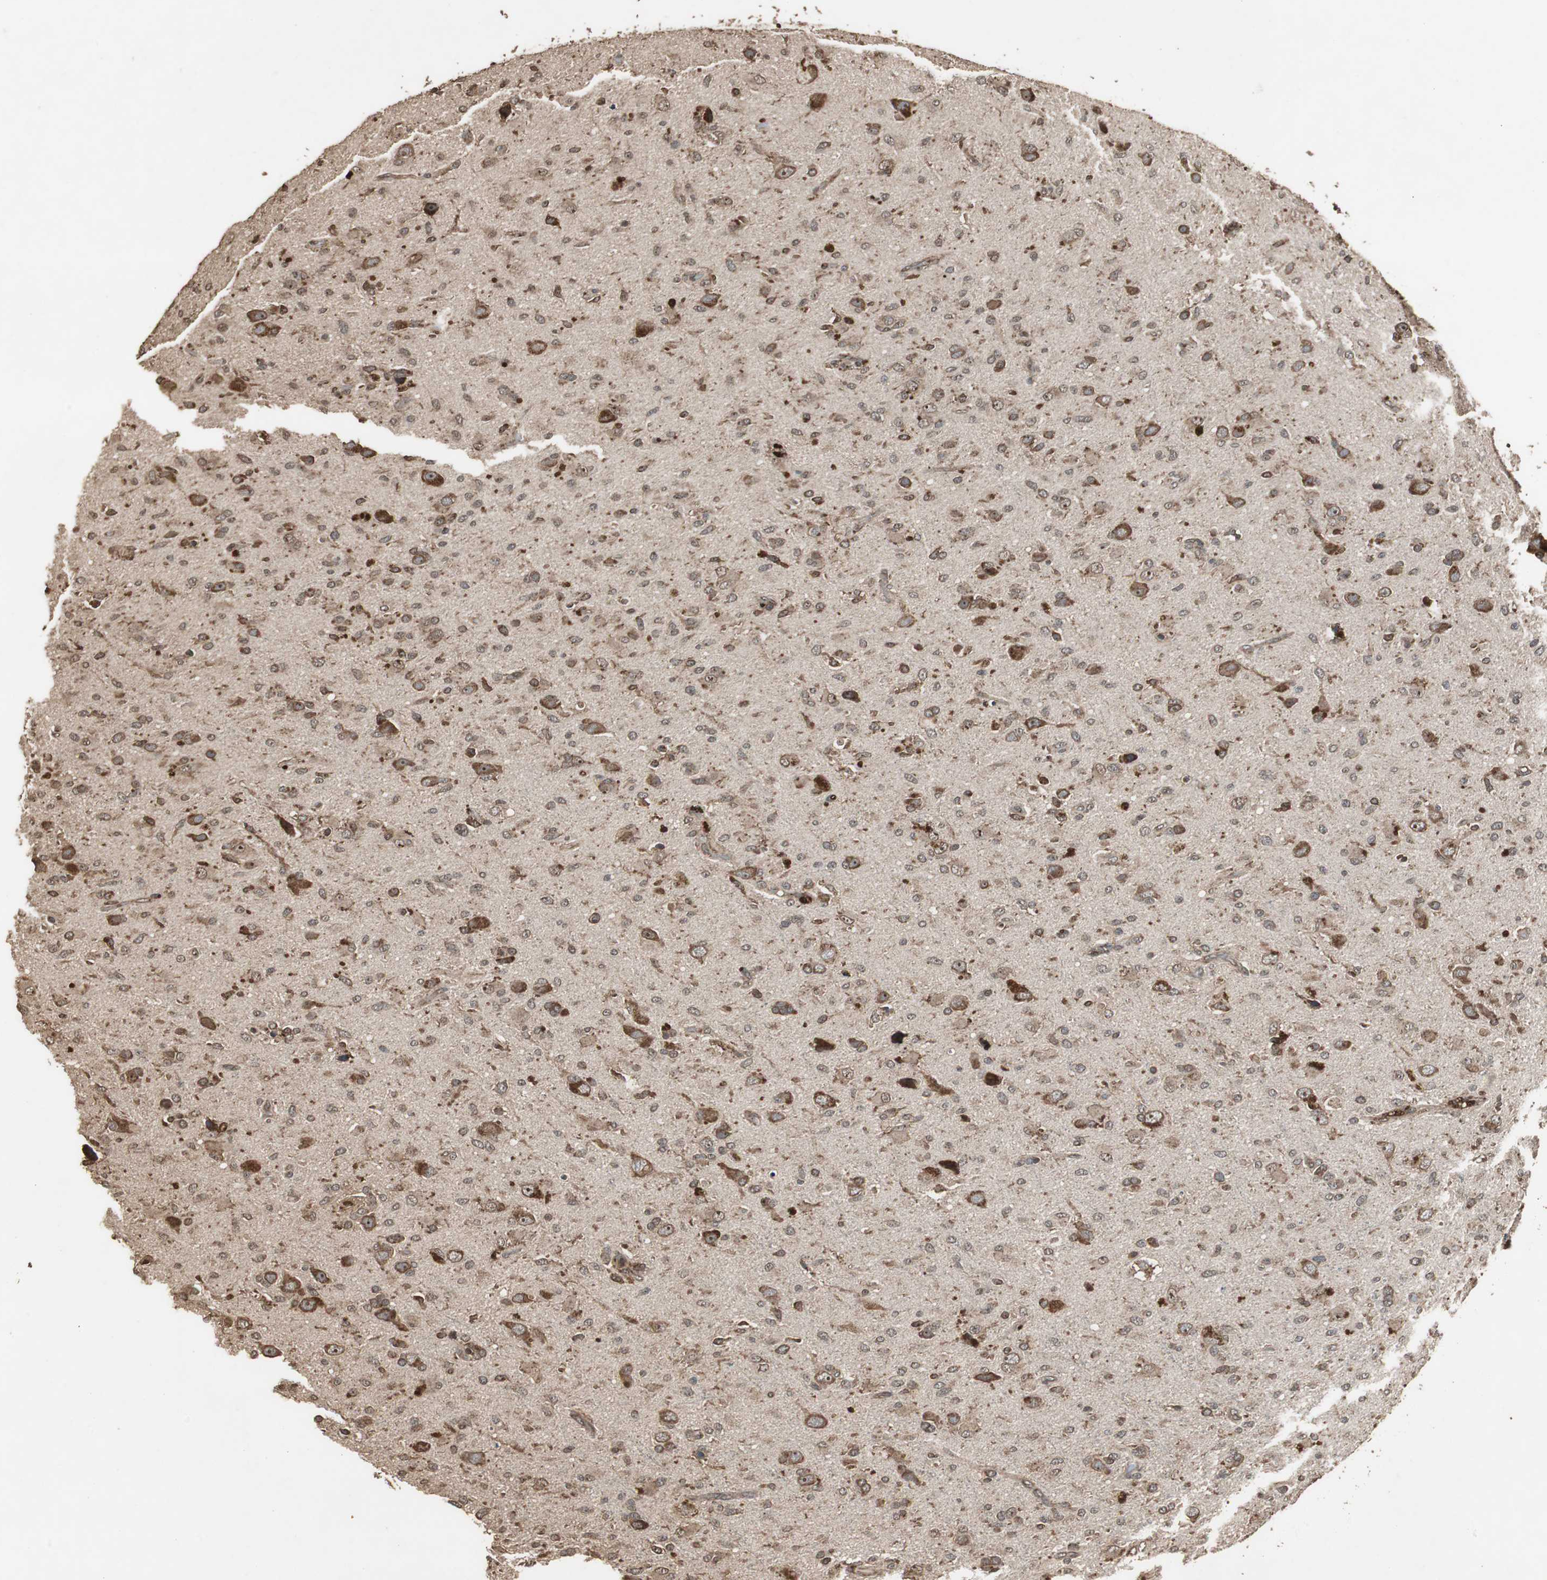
{"staining": {"intensity": "moderate", "quantity": "<25%", "location": "cytoplasmic/membranous"}, "tissue": "glioma", "cell_type": "Tumor cells", "image_type": "cancer", "snomed": [{"axis": "morphology", "description": "Glioma, malignant, High grade"}, {"axis": "topography", "description": "Brain"}], "caption": "Brown immunohistochemical staining in glioma reveals moderate cytoplasmic/membranous expression in about <25% of tumor cells.", "gene": "LAMTOR5", "patient": {"sex": "male", "age": 71}}